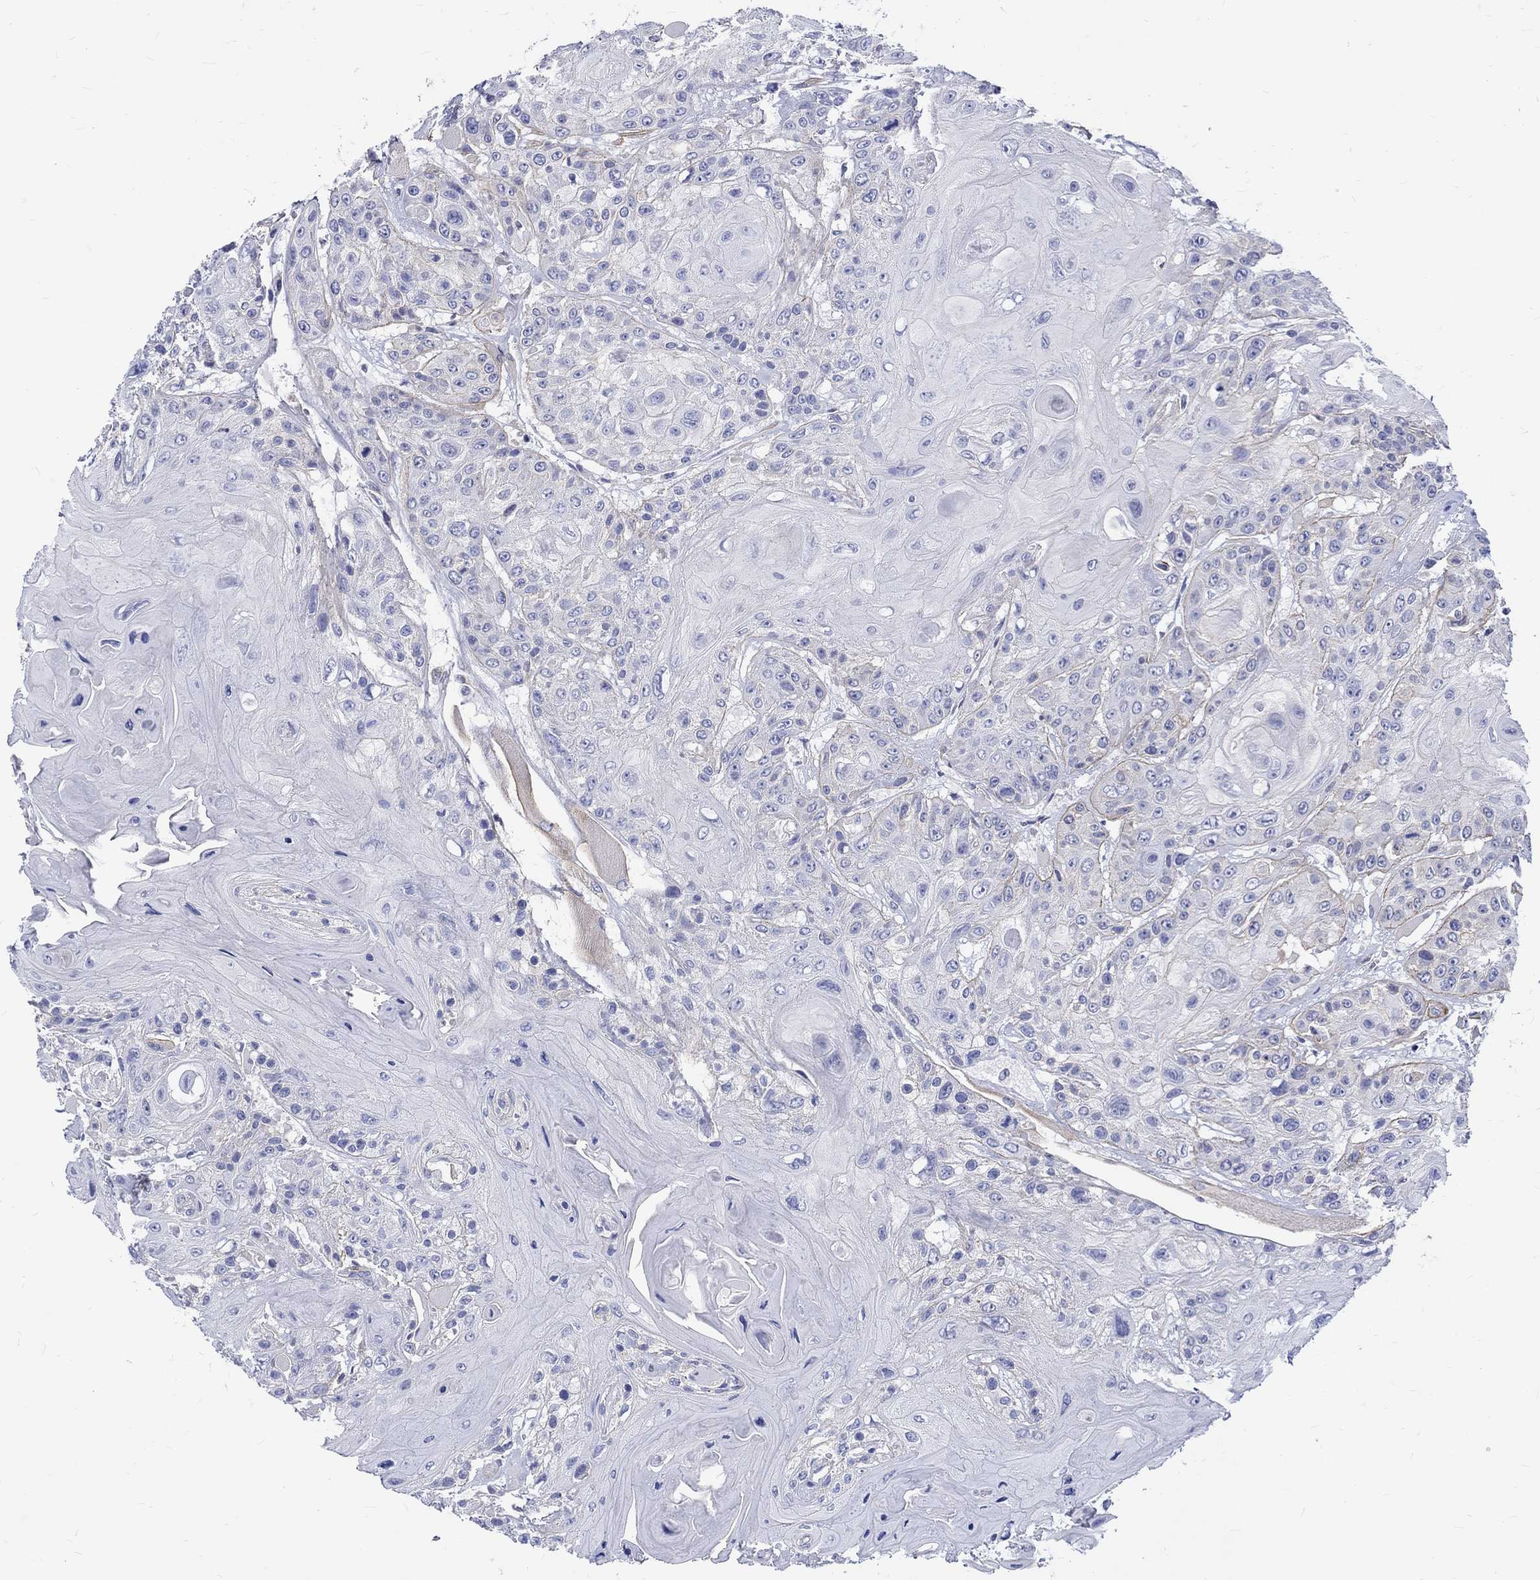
{"staining": {"intensity": "negative", "quantity": "none", "location": "none"}, "tissue": "head and neck cancer", "cell_type": "Tumor cells", "image_type": "cancer", "snomed": [{"axis": "morphology", "description": "Squamous cell carcinoma, NOS"}, {"axis": "topography", "description": "Head-Neck"}], "caption": "The micrograph demonstrates no significant staining in tumor cells of head and neck cancer (squamous cell carcinoma). (Brightfield microscopy of DAB IHC at high magnification).", "gene": "SH2D7", "patient": {"sex": "female", "age": 59}}